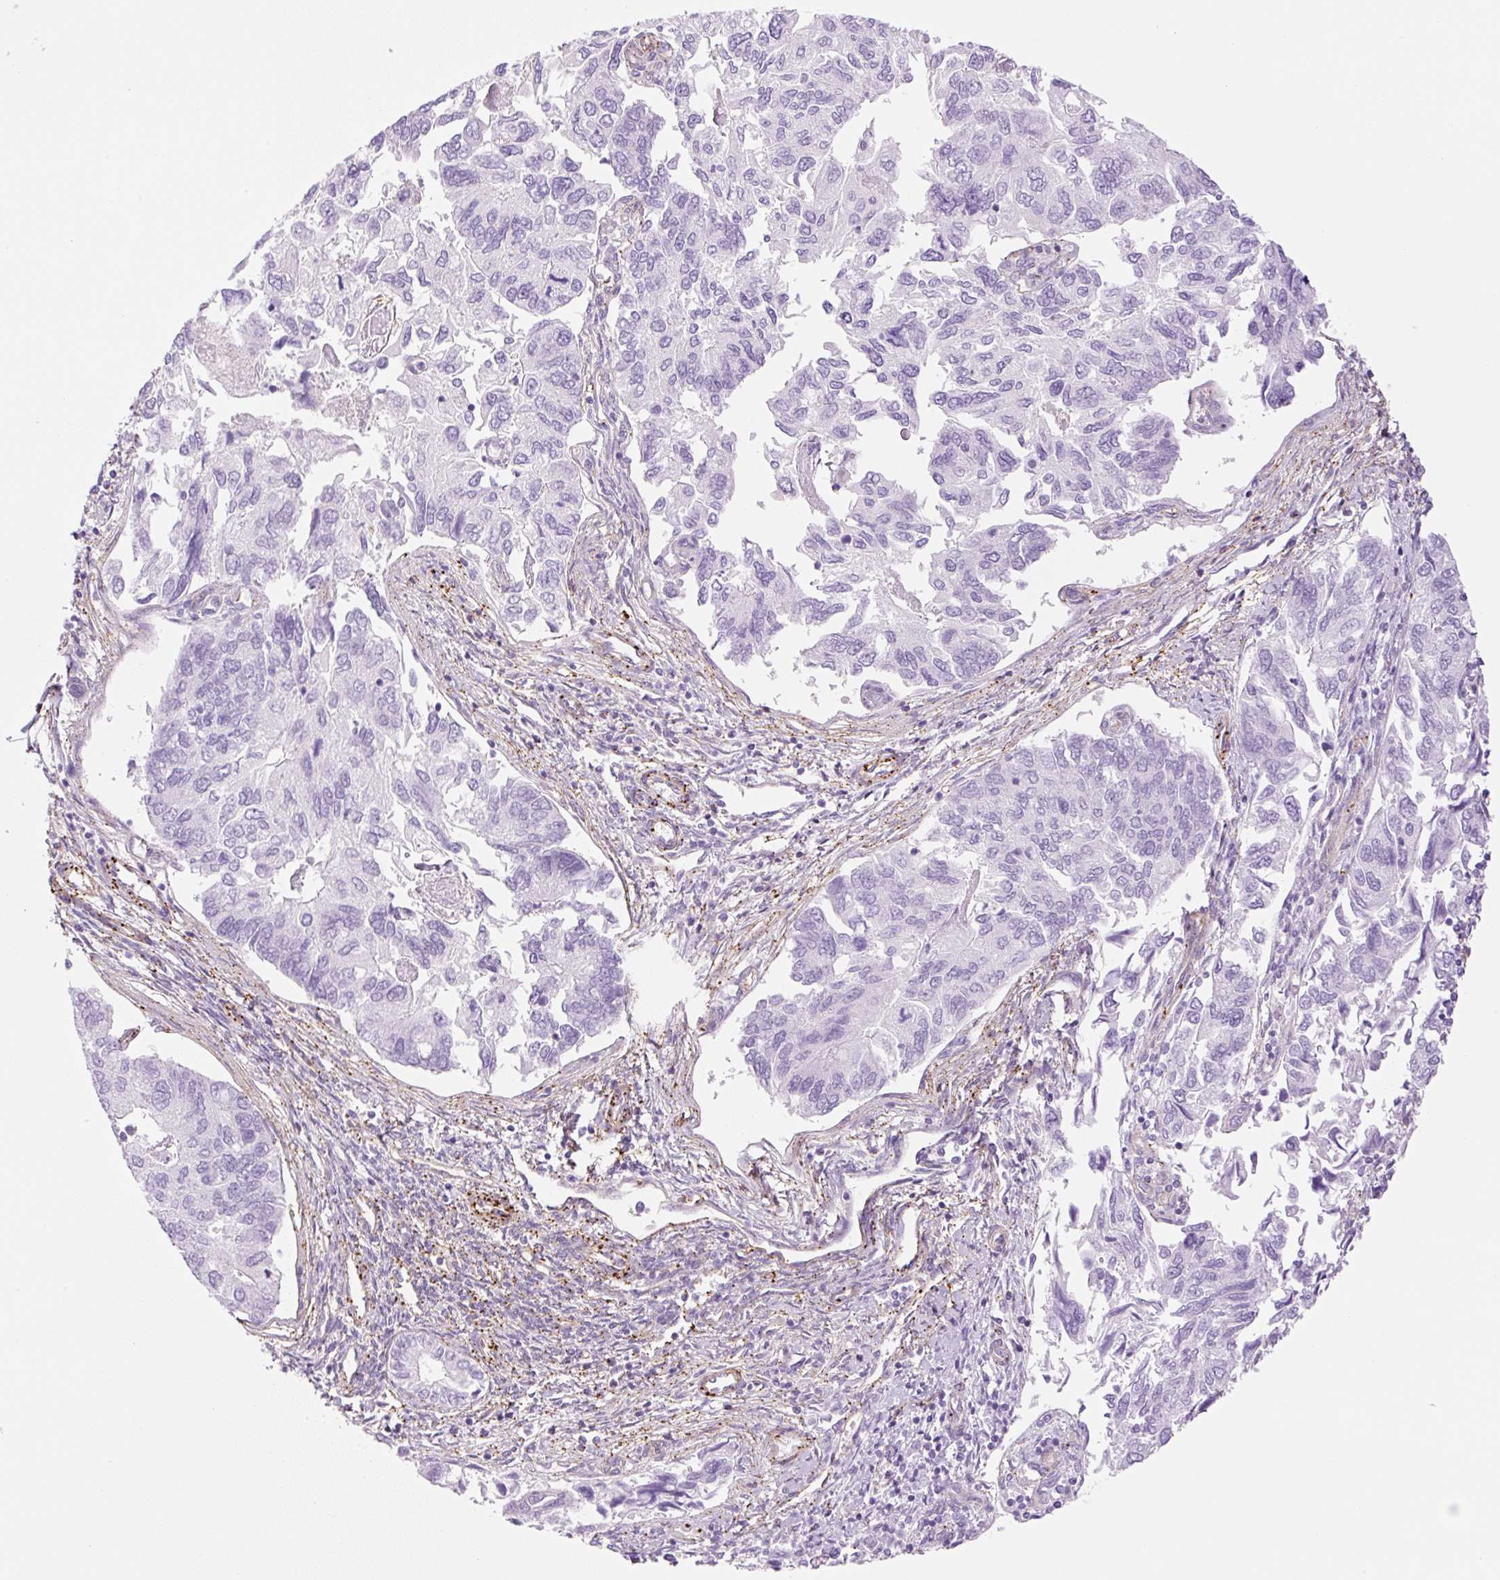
{"staining": {"intensity": "negative", "quantity": "none", "location": "none"}, "tissue": "endometrial cancer", "cell_type": "Tumor cells", "image_type": "cancer", "snomed": [{"axis": "morphology", "description": "Carcinoma, NOS"}, {"axis": "topography", "description": "Uterus"}], "caption": "DAB (3,3'-diaminobenzidine) immunohistochemical staining of human endometrial cancer shows no significant expression in tumor cells.", "gene": "EHD3", "patient": {"sex": "female", "age": 76}}